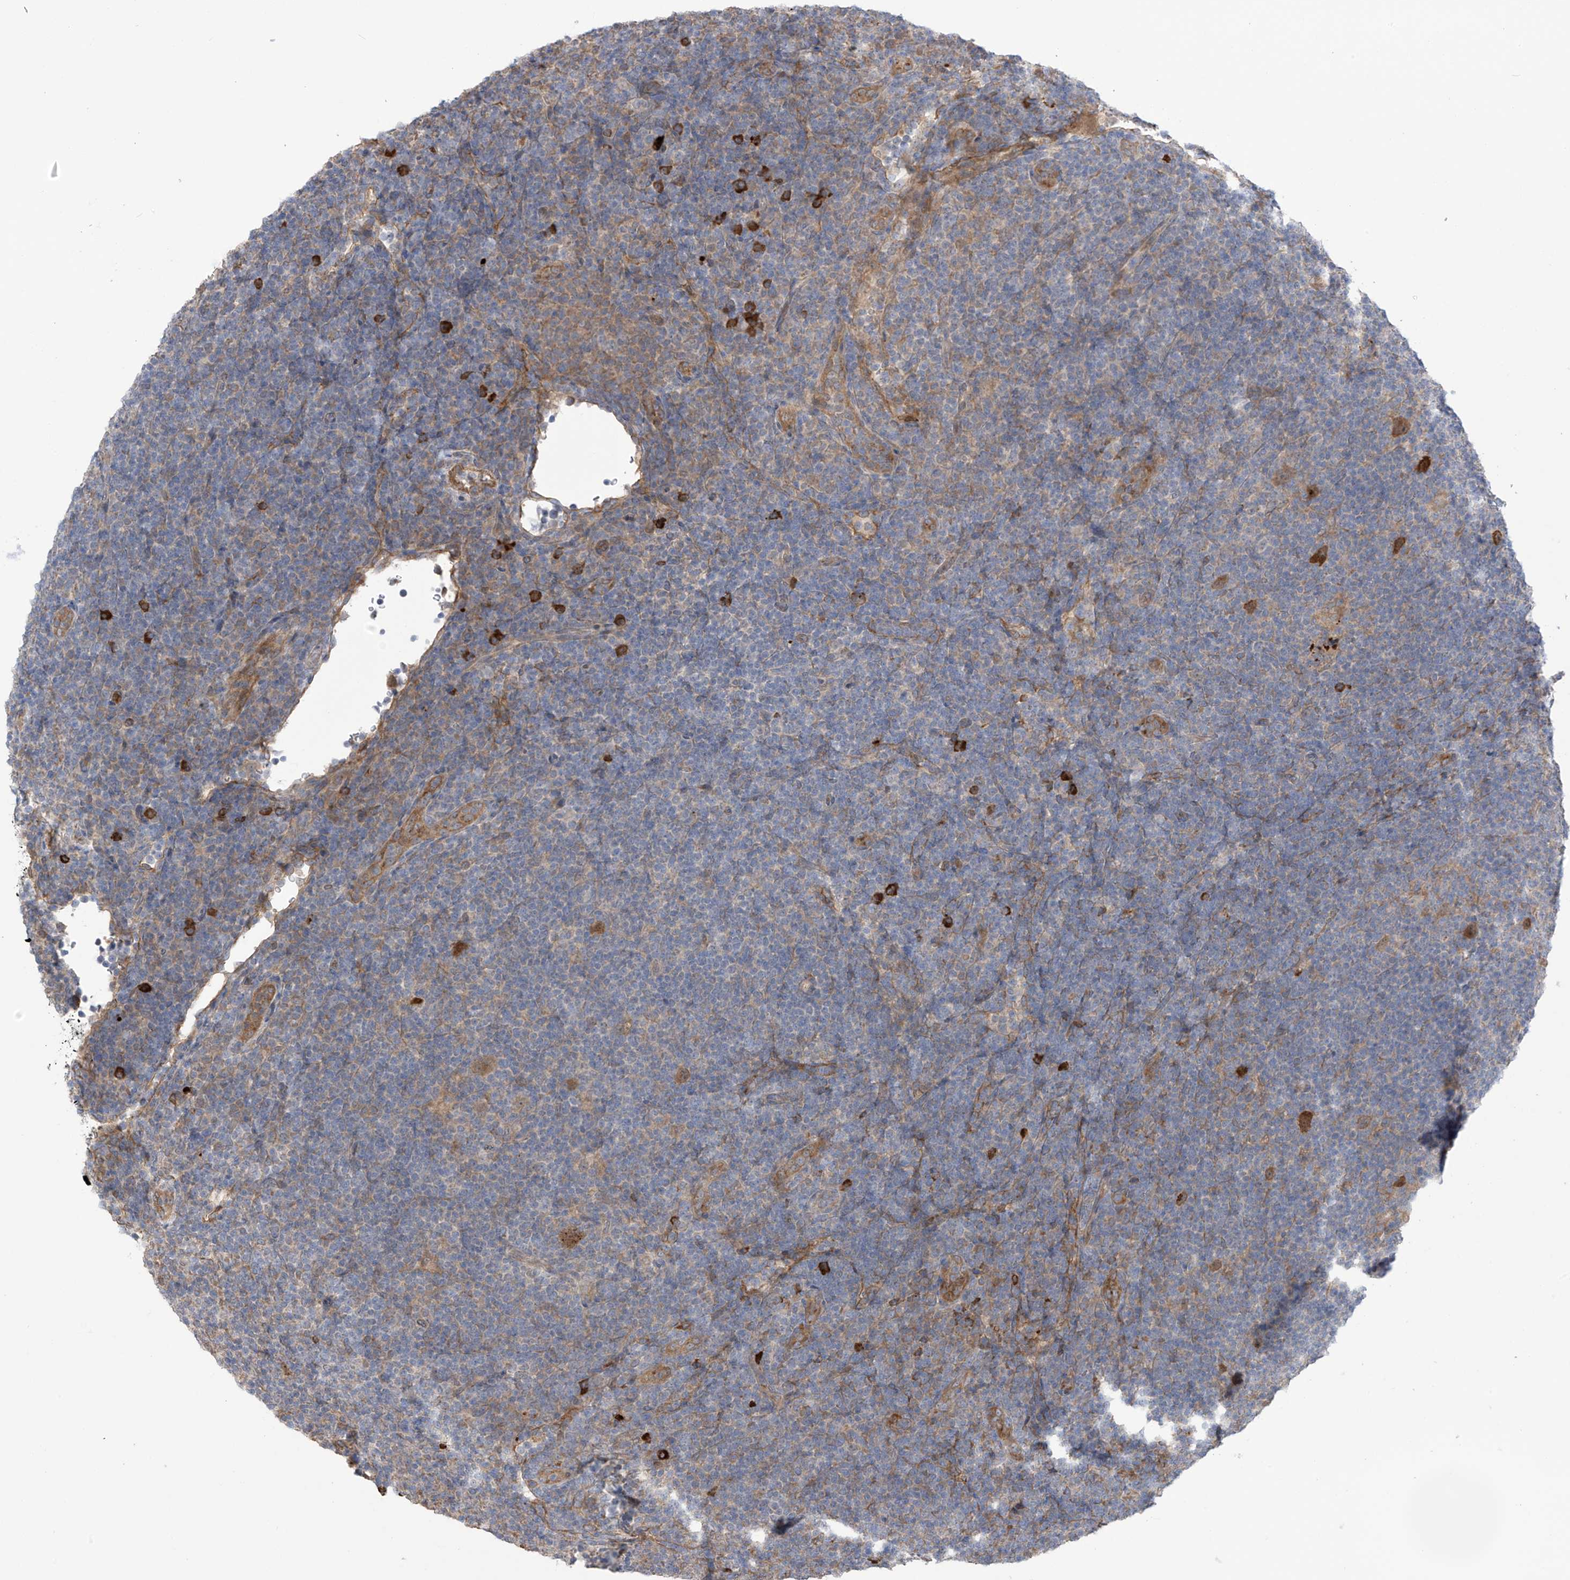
{"staining": {"intensity": "moderate", "quantity": ">75%", "location": "cytoplasmic/membranous"}, "tissue": "lymphoma", "cell_type": "Tumor cells", "image_type": "cancer", "snomed": [{"axis": "morphology", "description": "Hodgkin's disease, NOS"}, {"axis": "topography", "description": "Lymph node"}], "caption": "A medium amount of moderate cytoplasmic/membranous positivity is appreciated in approximately >75% of tumor cells in Hodgkin's disease tissue.", "gene": "KIAA1522", "patient": {"sex": "female", "age": 57}}